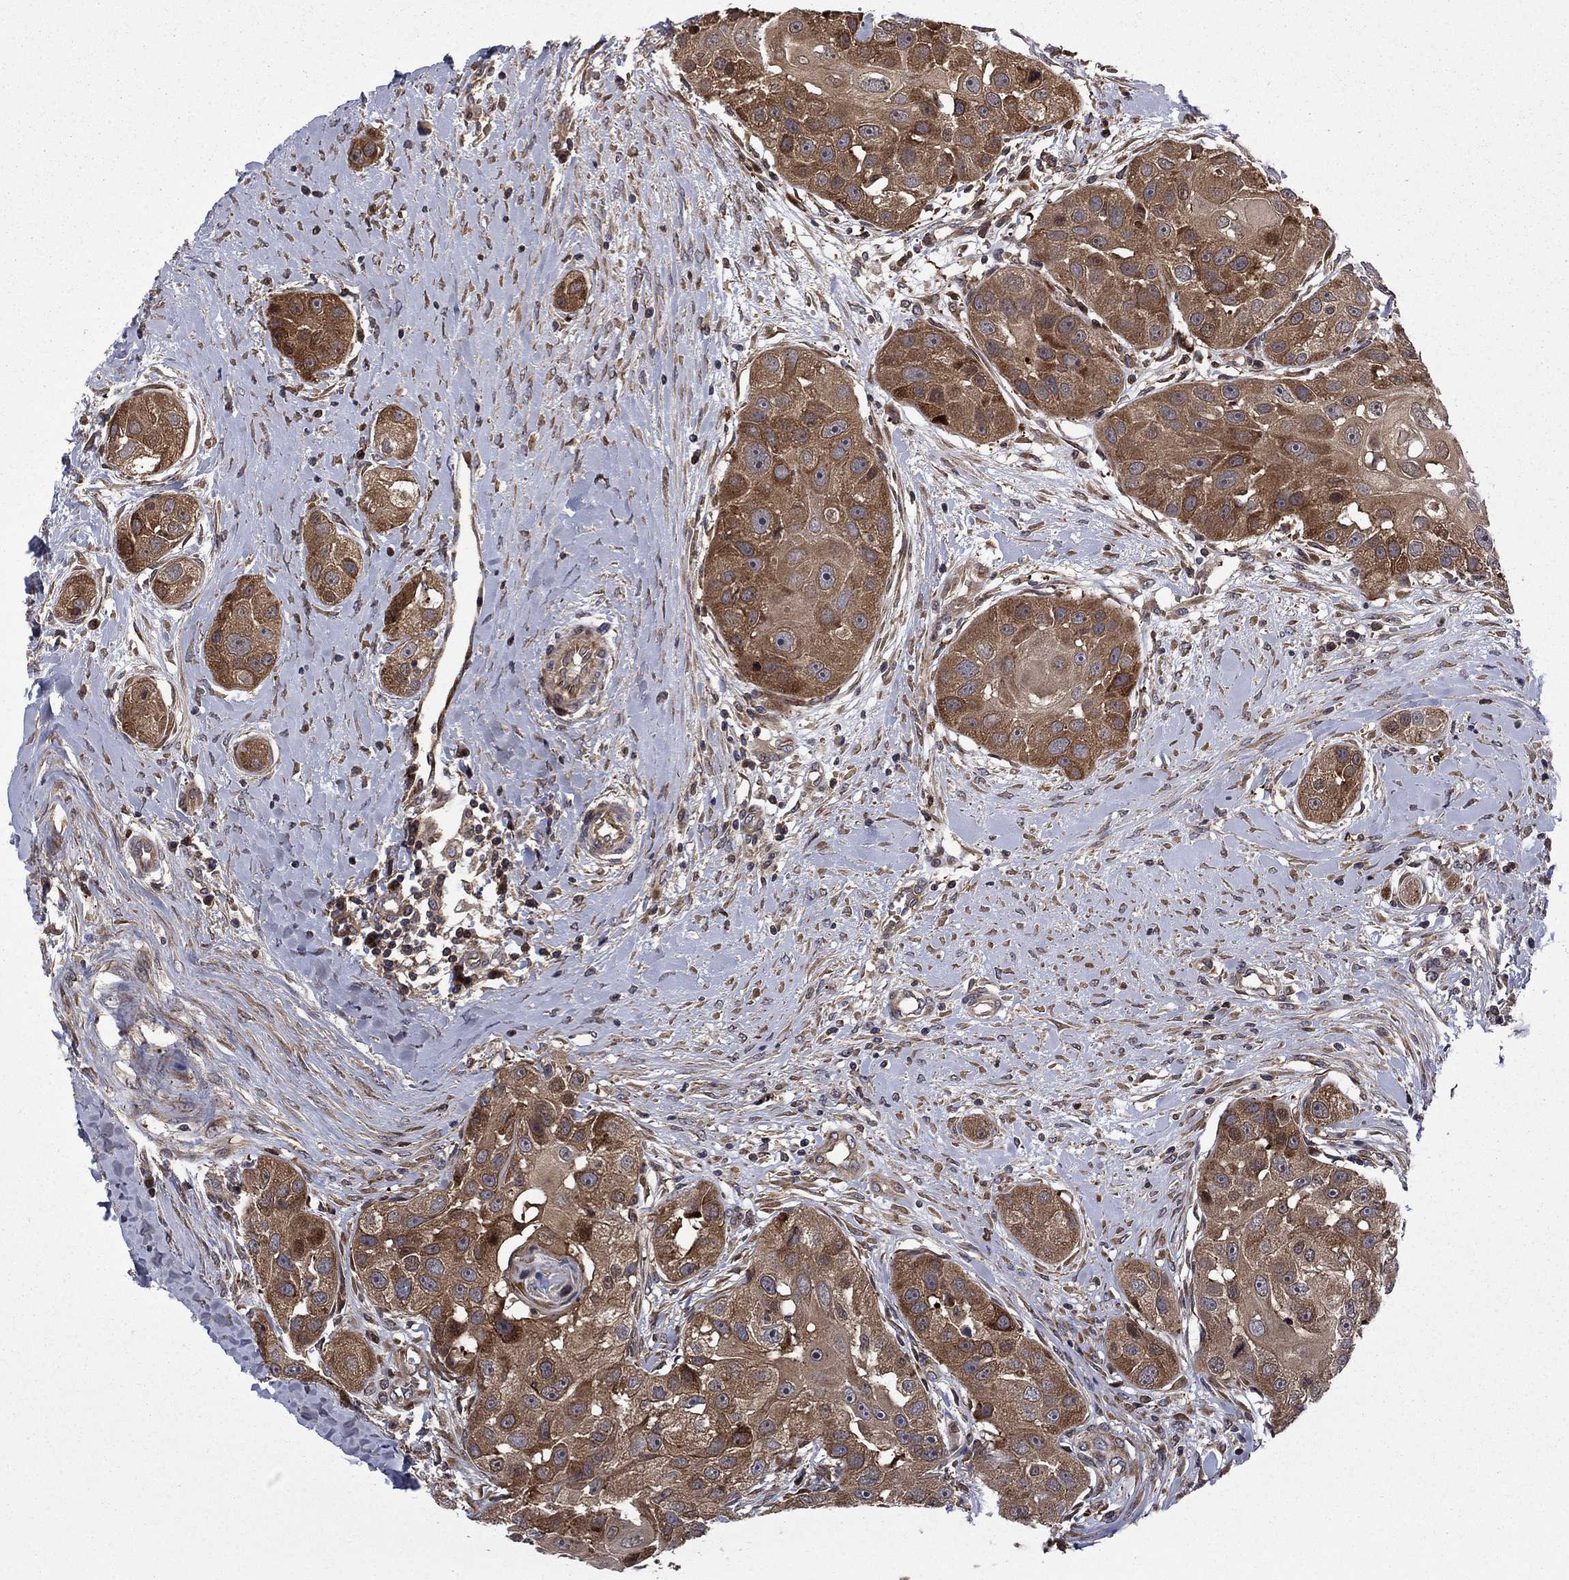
{"staining": {"intensity": "moderate", "quantity": ">75%", "location": "cytoplasmic/membranous"}, "tissue": "head and neck cancer", "cell_type": "Tumor cells", "image_type": "cancer", "snomed": [{"axis": "morphology", "description": "Normal tissue, NOS"}, {"axis": "morphology", "description": "Squamous cell carcinoma, NOS"}, {"axis": "topography", "description": "Skeletal muscle"}, {"axis": "topography", "description": "Head-Neck"}], "caption": "This photomicrograph displays IHC staining of head and neck cancer (squamous cell carcinoma), with medium moderate cytoplasmic/membranous positivity in approximately >75% of tumor cells.", "gene": "HDAC4", "patient": {"sex": "male", "age": 51}}